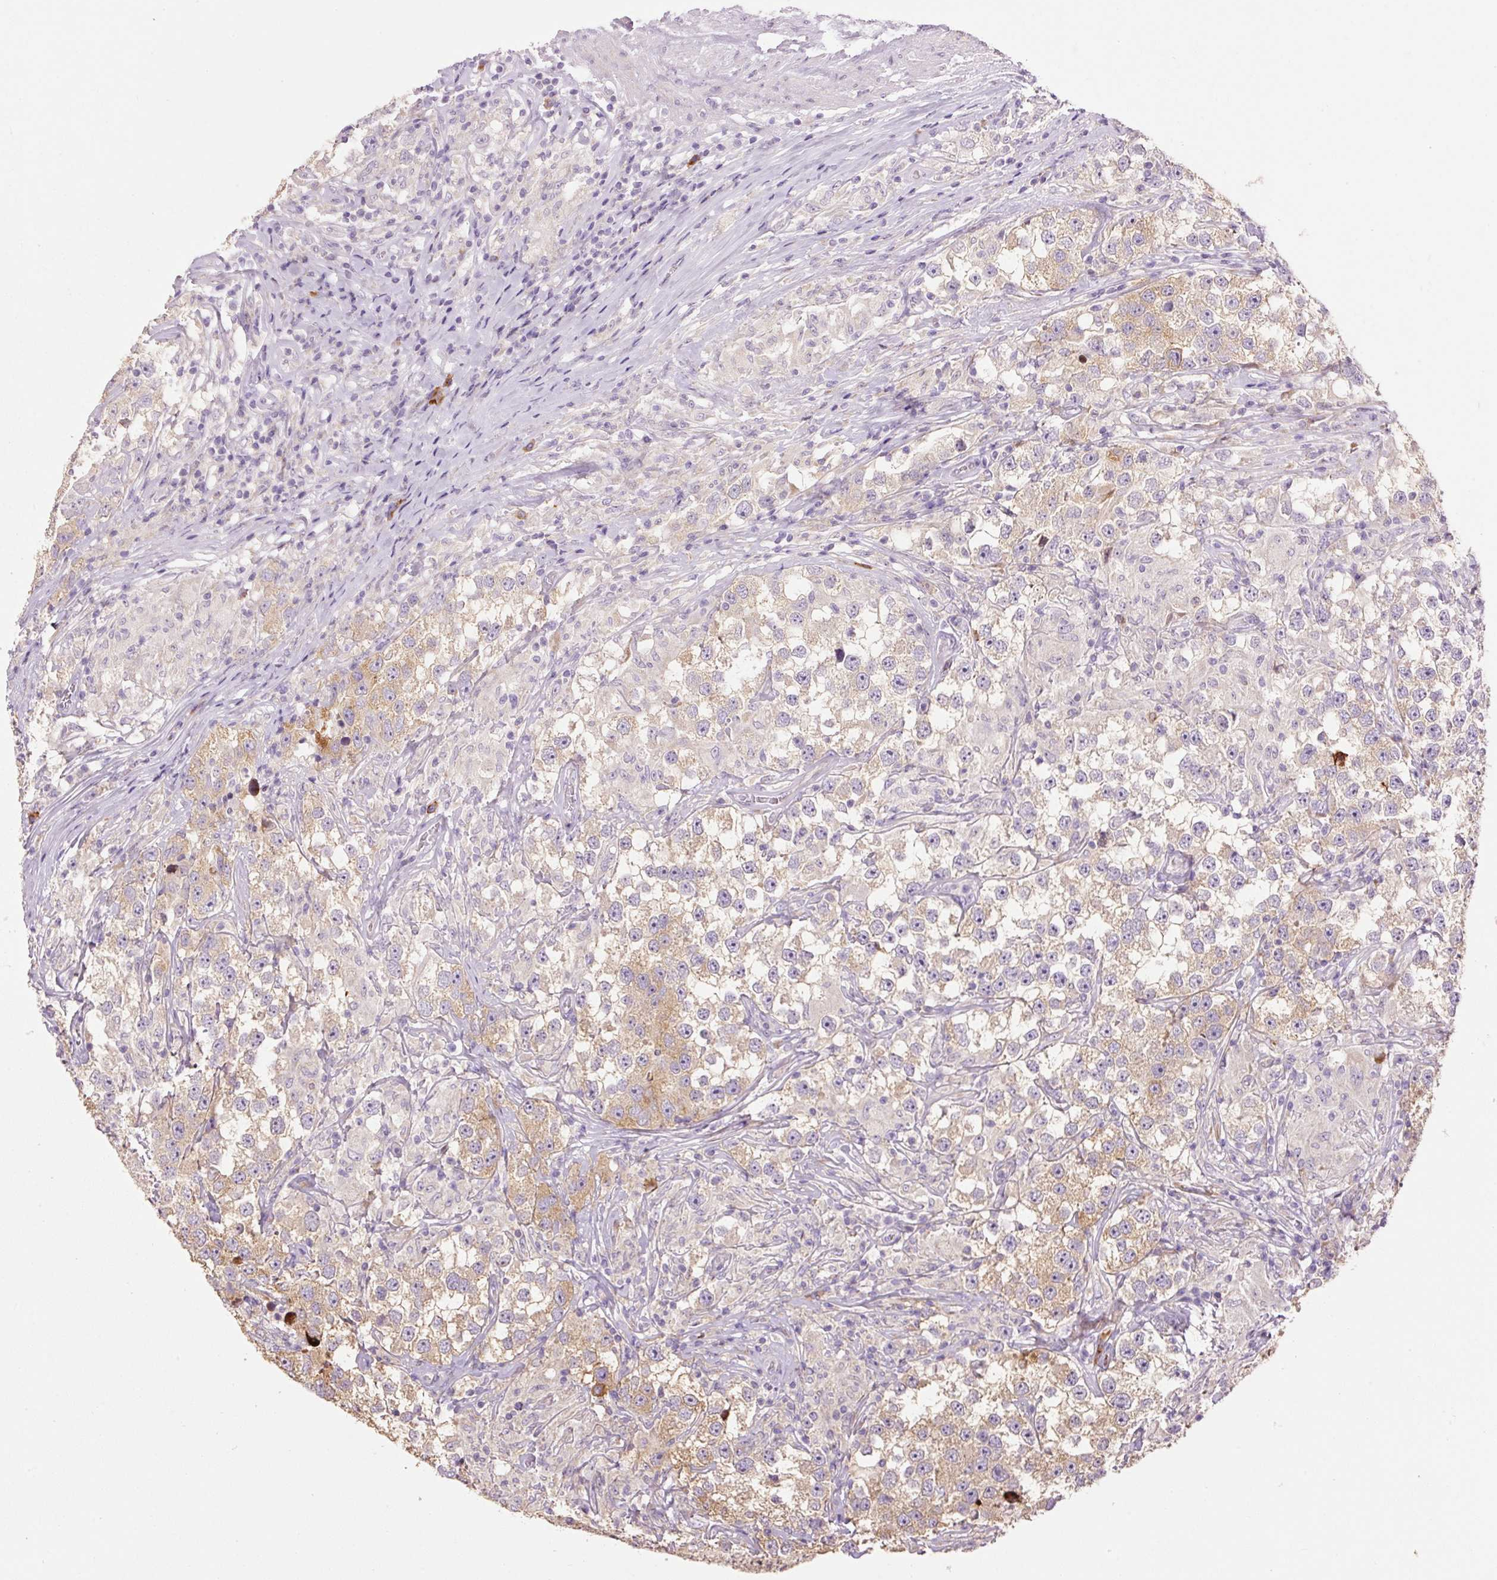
{"staining": {"intensity": "moderate", "quantity": "25%-75%", "location": "cytoplasmic/membranous"}, "tissue": "testis cancer", "cell_type": "Tumor cells", "image_type": "cancer", "snomed": [{"axis": "morphology", "description": "Seminoma, NOS"}, {"axis": "topography", "description": "Testis"}], "caption": "Moderate cytoplasmic/membranous protein staining is present in about 25%-75% of tumor cells in testis seminoma. (DAB IHC, brown staining for protein, blue staining for nuclei).", "gene": "HAX1", "patient": {"sex": "male", "age": 46}}